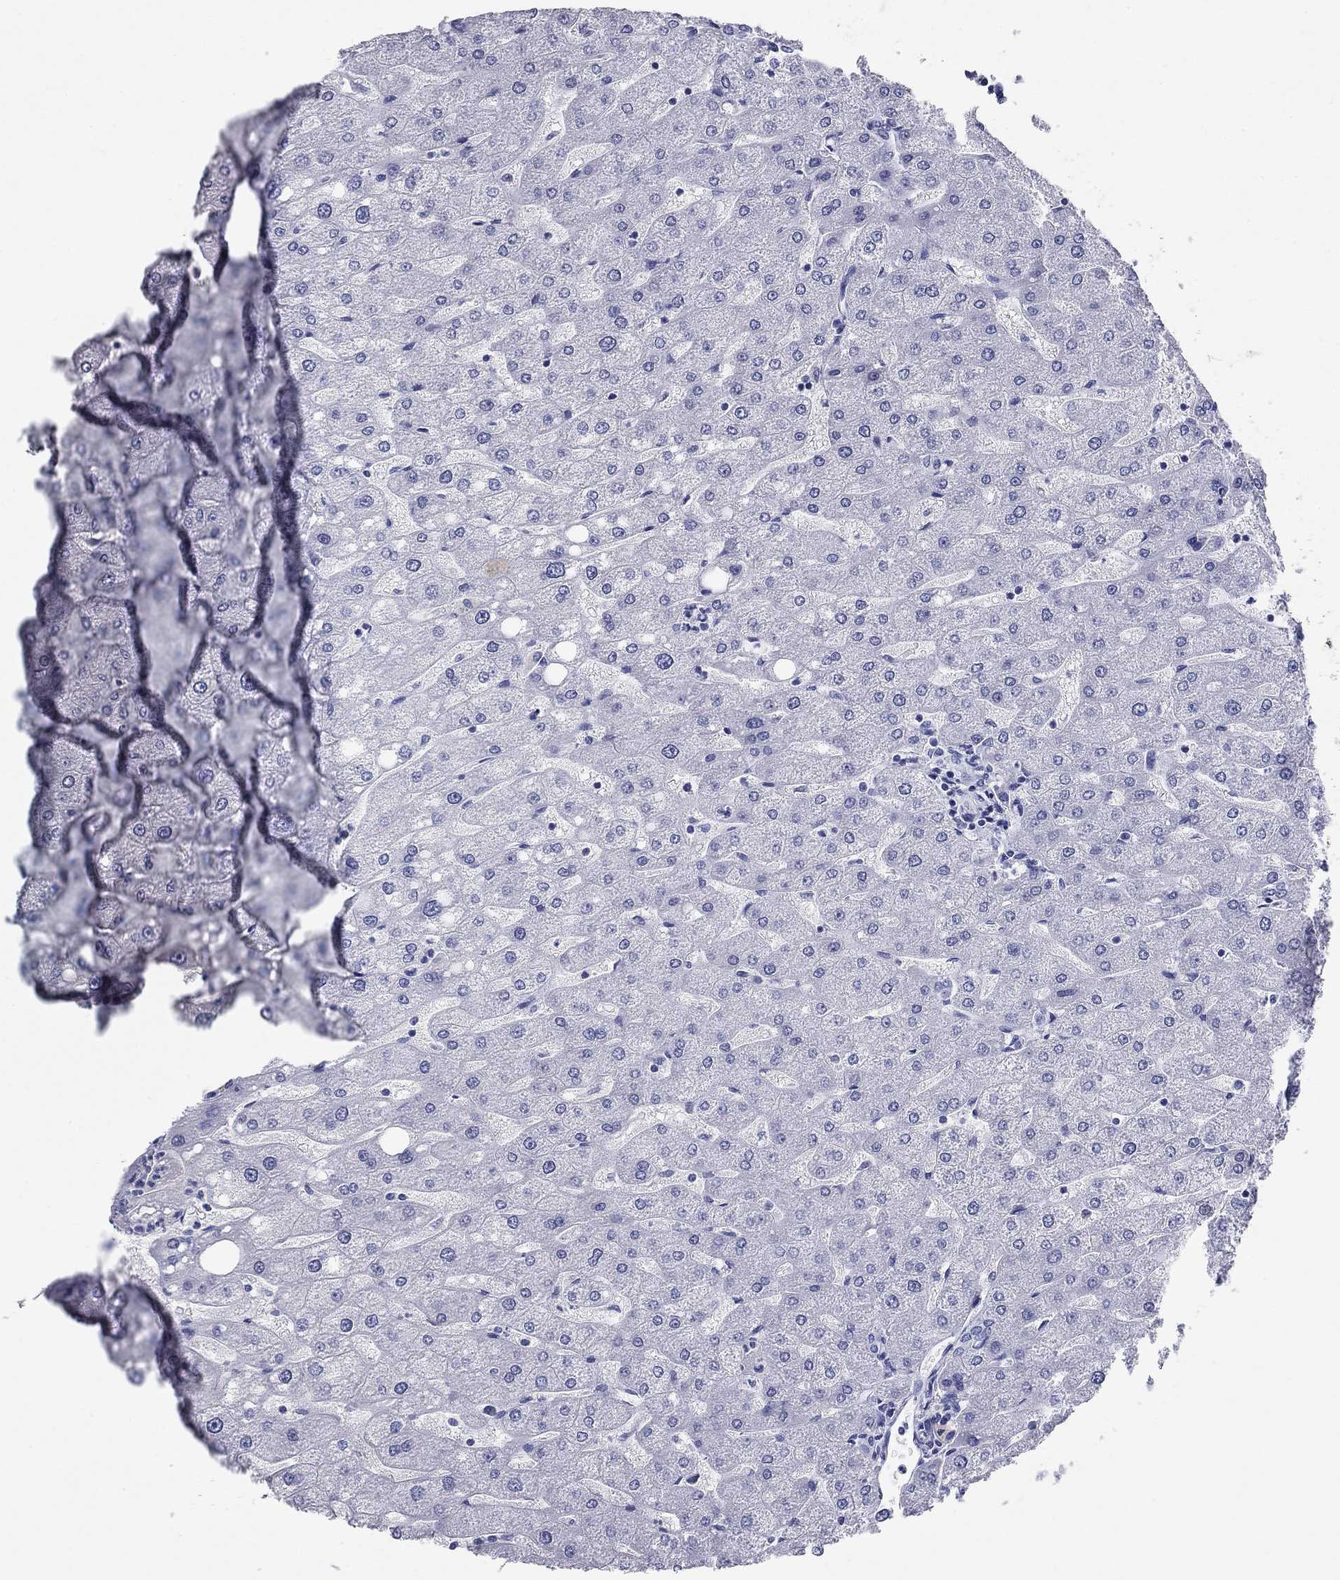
{"staining": {"intensity": "negative", "quantity": "none", "location": "none"}, "tissue": "liver", "cell_type": "Cholangiocytes", "image_type": "normal", "snomed": [{"axis": "morphology", "description": "Normal tissue, NOS"}, {"axis": "topography", "description": "Liver"}], "caption": "An IHC micrograph of benign liver is shown. There is no staining in cholangiocytes of liver.", "gene": "NPPA", "patient": {"sex": "male", "age": 67}}